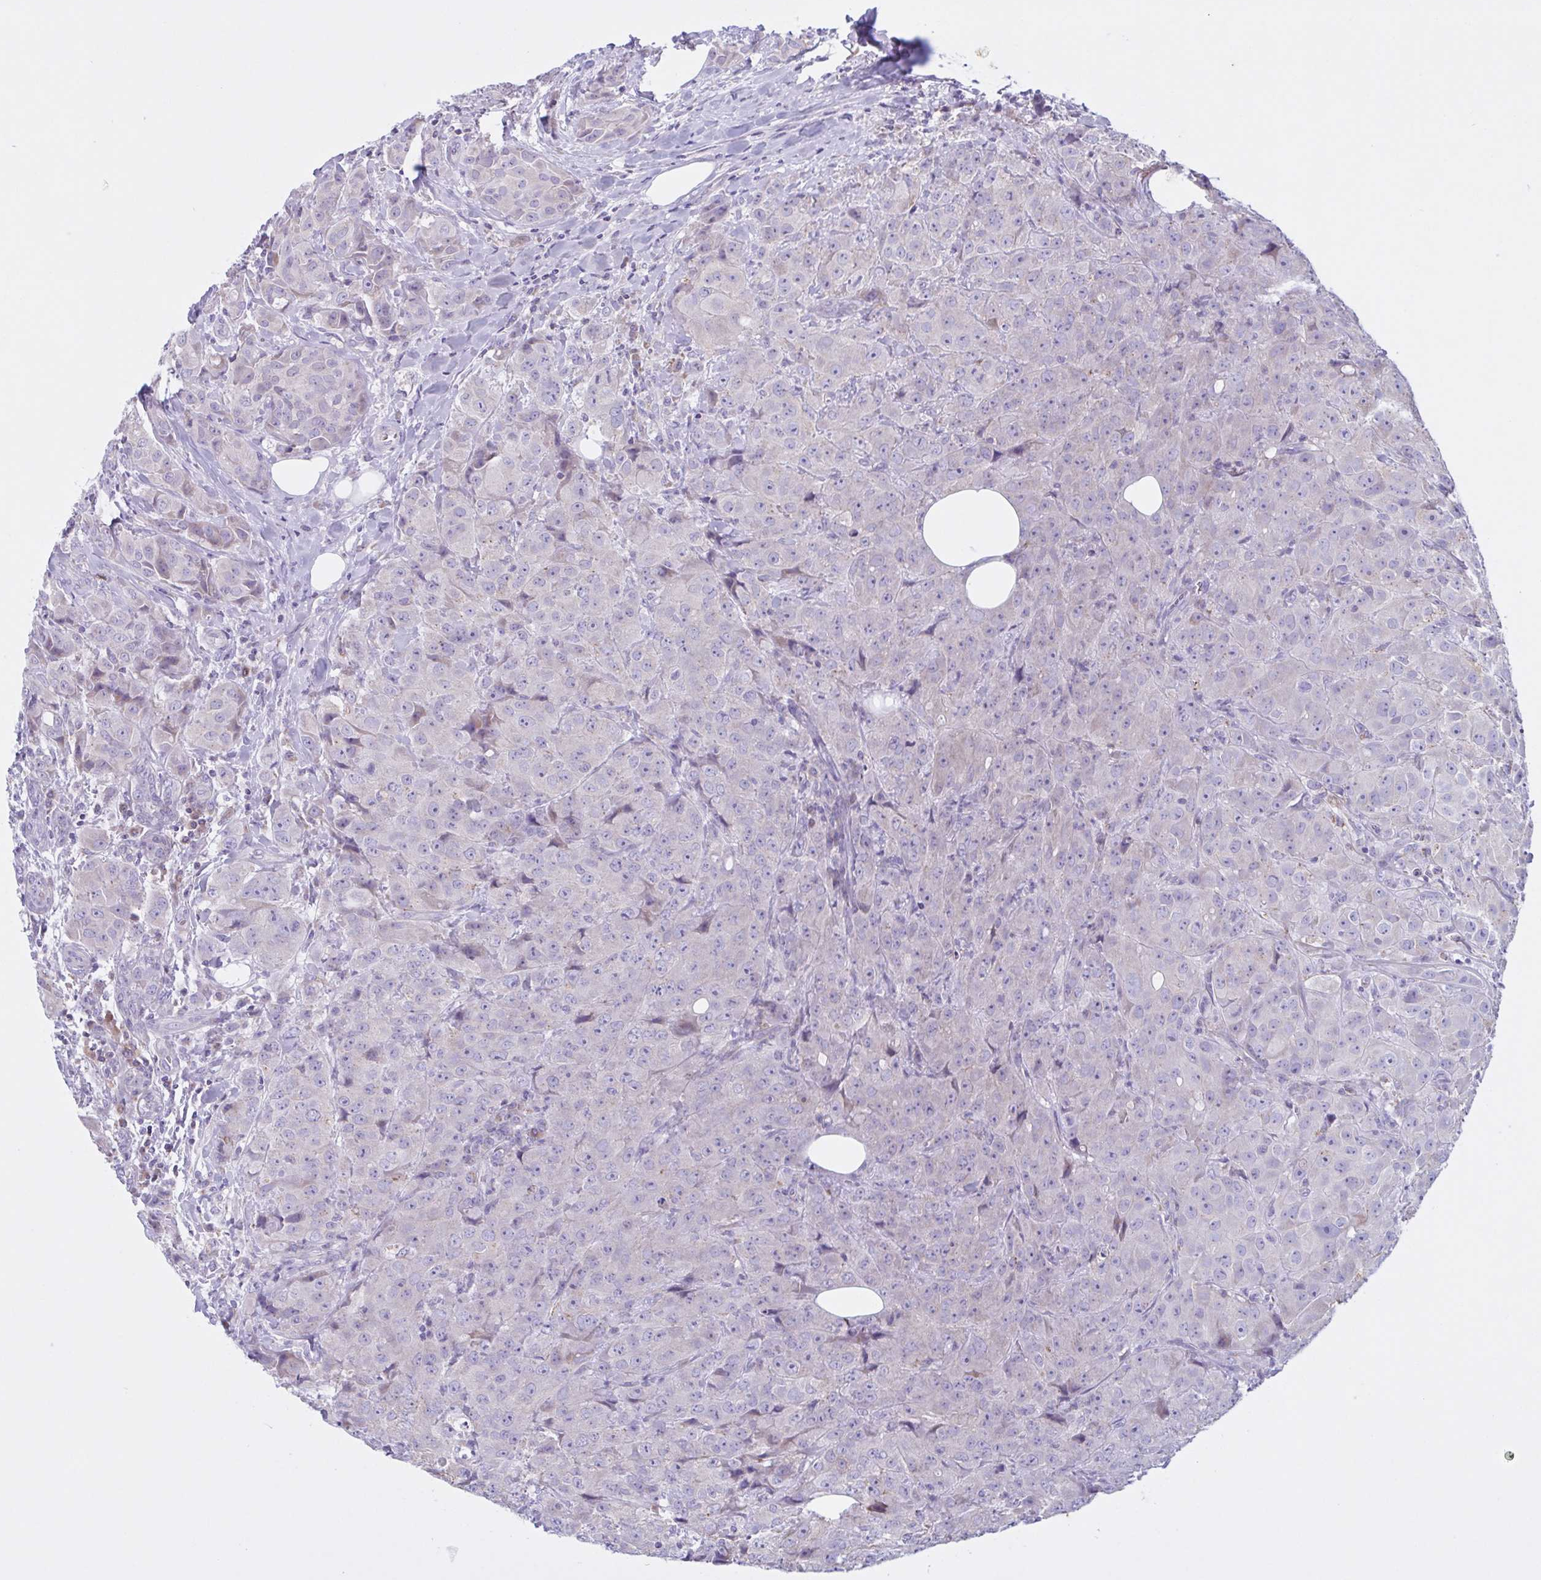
{"staining": {"intensity": "negative", "quantity": "none", "location": "none"}, "tissue": "breast cancer", "cell_type": "Tumor cells", "image_type": "cancer", "snomed": [{"axis": "morphology", "description": "Normal tissue, NOS"}, {"axis": "morphology", "description": "Duct carcinoma"}, {"axis": "topography", "description": "Breast"}], "caption": "Immunohistochemistry histopathology image of neoplastic tissue: invasive ductal carcinoma (breast) stained with DAB (3,3'-diaminobenzidine) shows no significant protein positivity in tumor cells.", "gene": "F13B", "patient": {"sex": "female", "age": 43}}